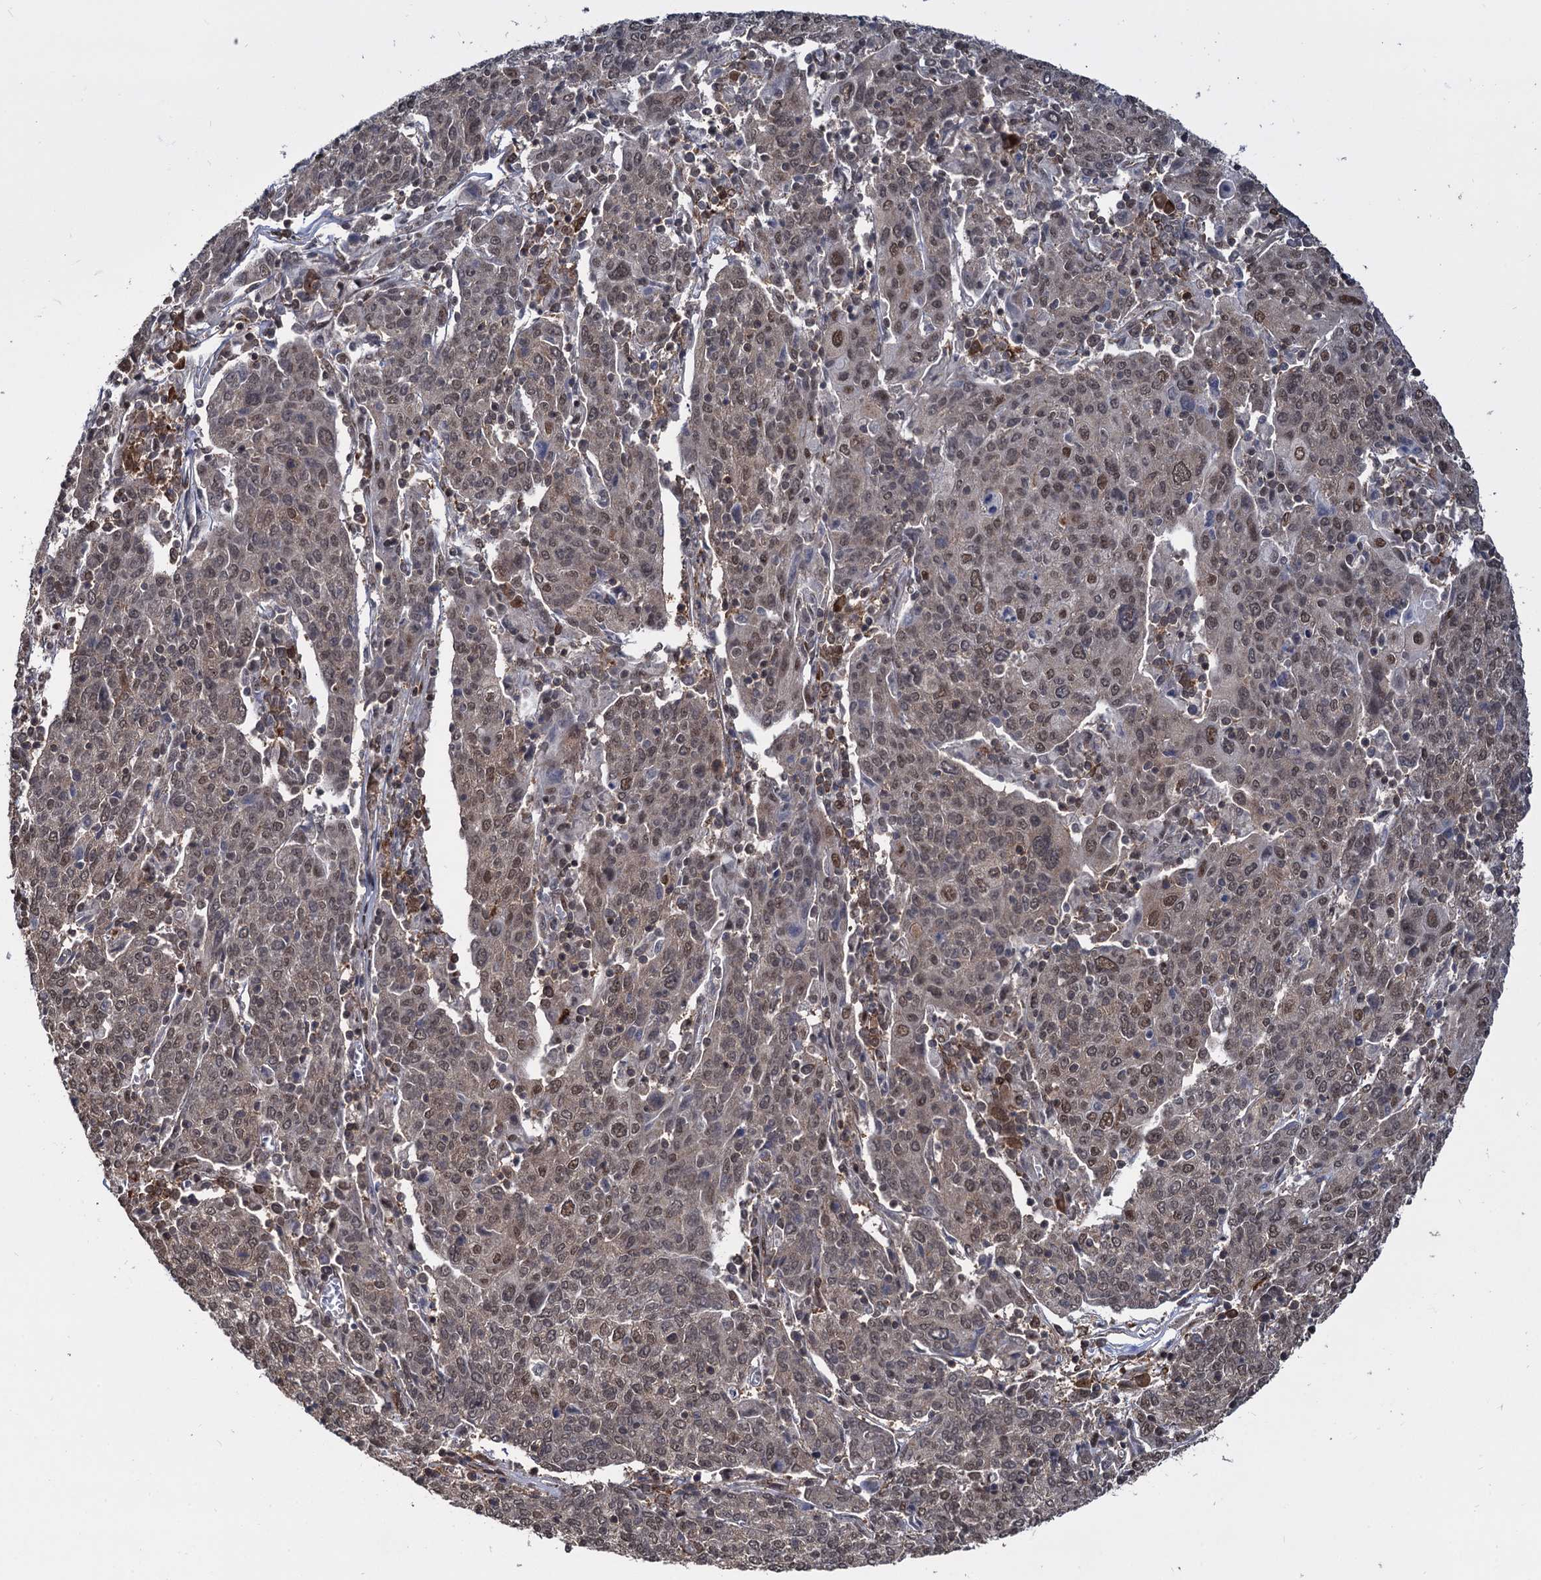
{"staining": {"intensity": "moderate", "quantity": ">75%", "location": "nuclear"}, "tissue": "cervical cancer", "cell_type": "Tumor cells", "image_type": "cancer", "snomed": [{"axis": "morphology", "description": "Squamous cell carcinoma, NOS"}, {"axis": "topography", "description": "Cervix"}], "caption": "Human cervical cancer stained with a brown dye exhibits moderate nuclear positive positivity in about >75% of tumor cells.", "gene": "PSMD4", "patient": {"sex": "female", "age": 67}}